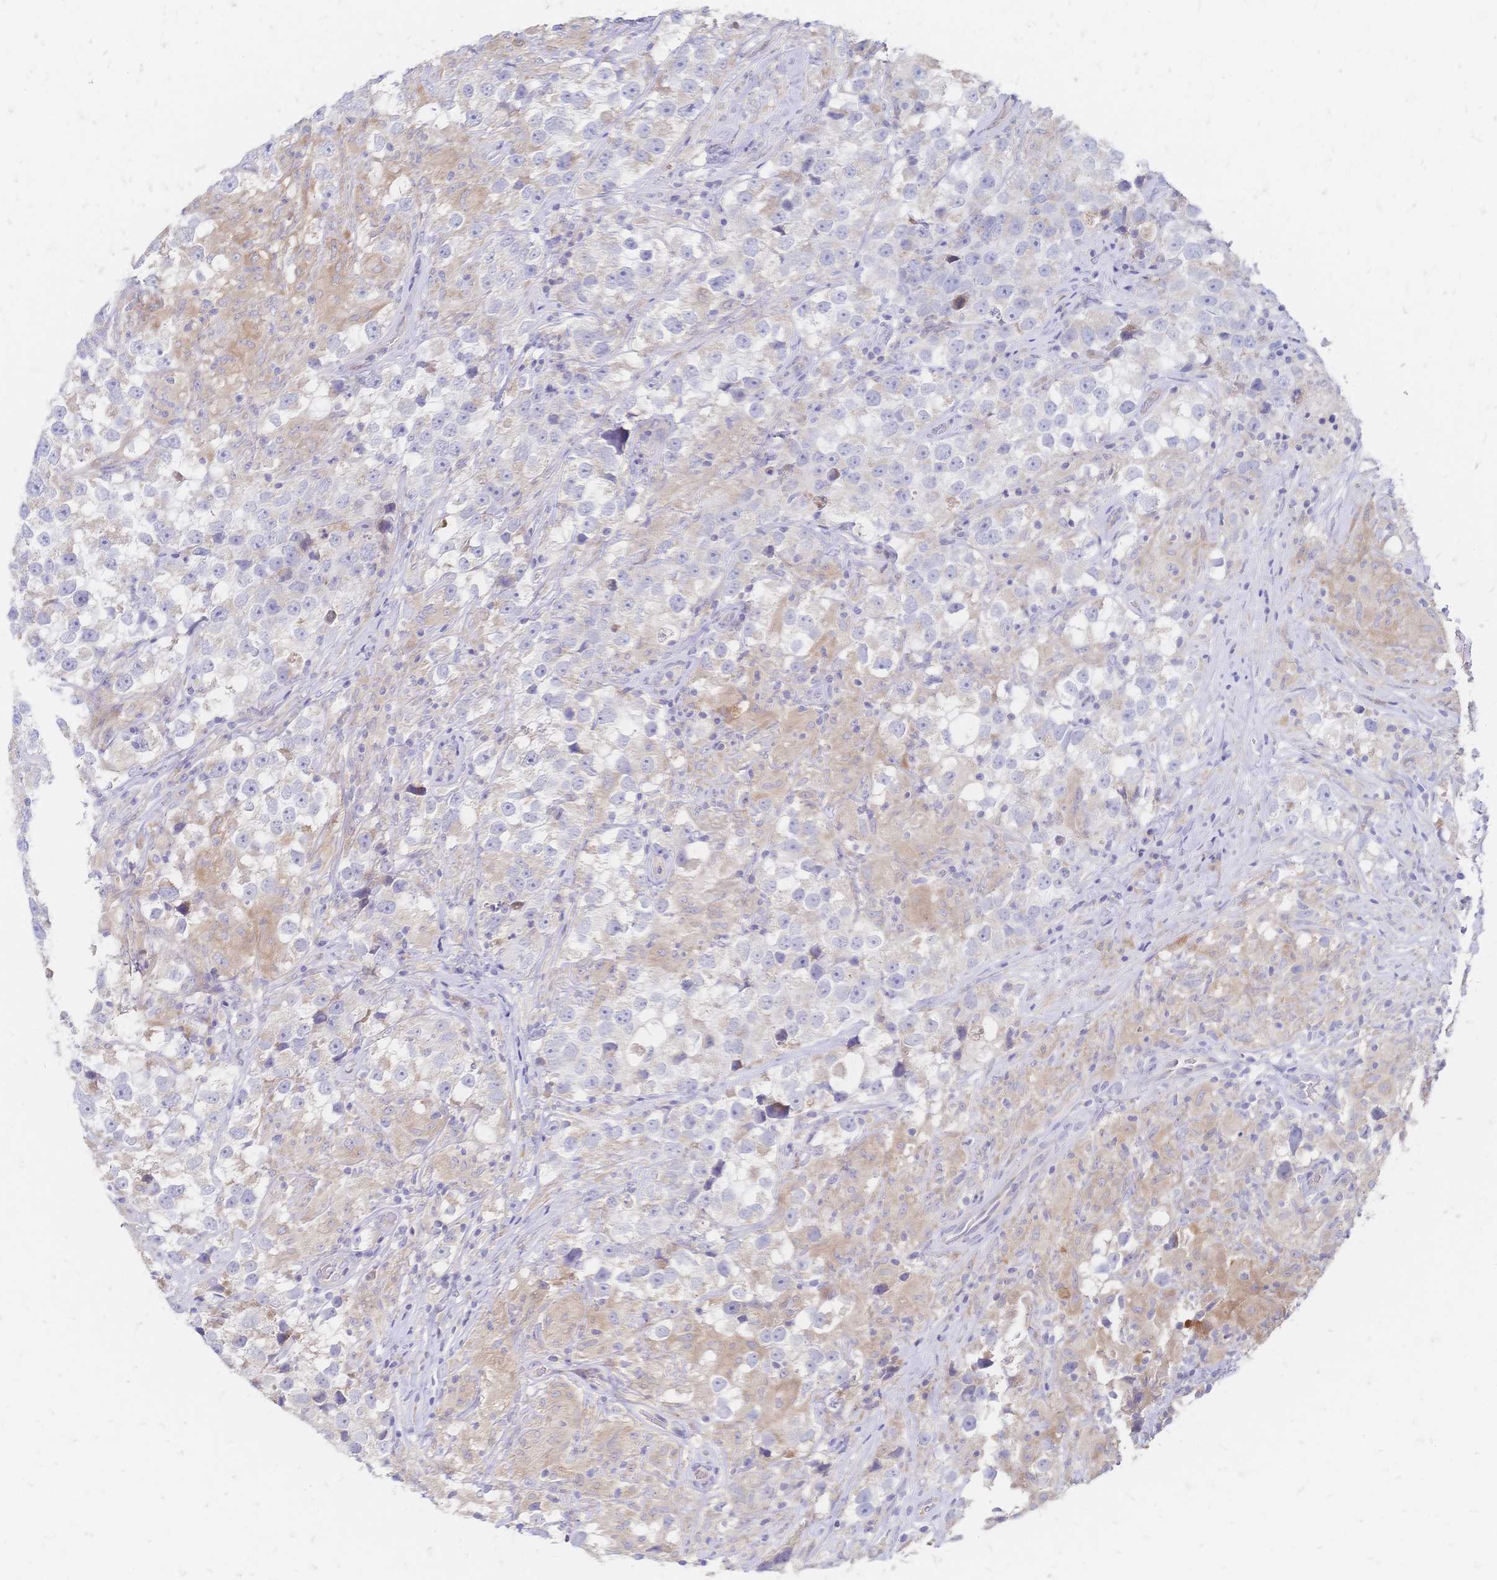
{"staining": {"intensity": "negative", "quantity": "none", "location": "none"}, "tissue": "testis cancer", "cell_type": "Tumor cells", "image_type": "cancer", "snomed": [{"axis": "morphology", "description": "Seminoma, NOS"}, {"axis": "topography", "description": "Testis"}], "caption": "Testis cancer (seminoma) stained for a protein using immunohistochemistry (IHC) reveals no staining tumor cells.", "gene": "VWC2L", "patient": {"sex": "male", "age": 46}}